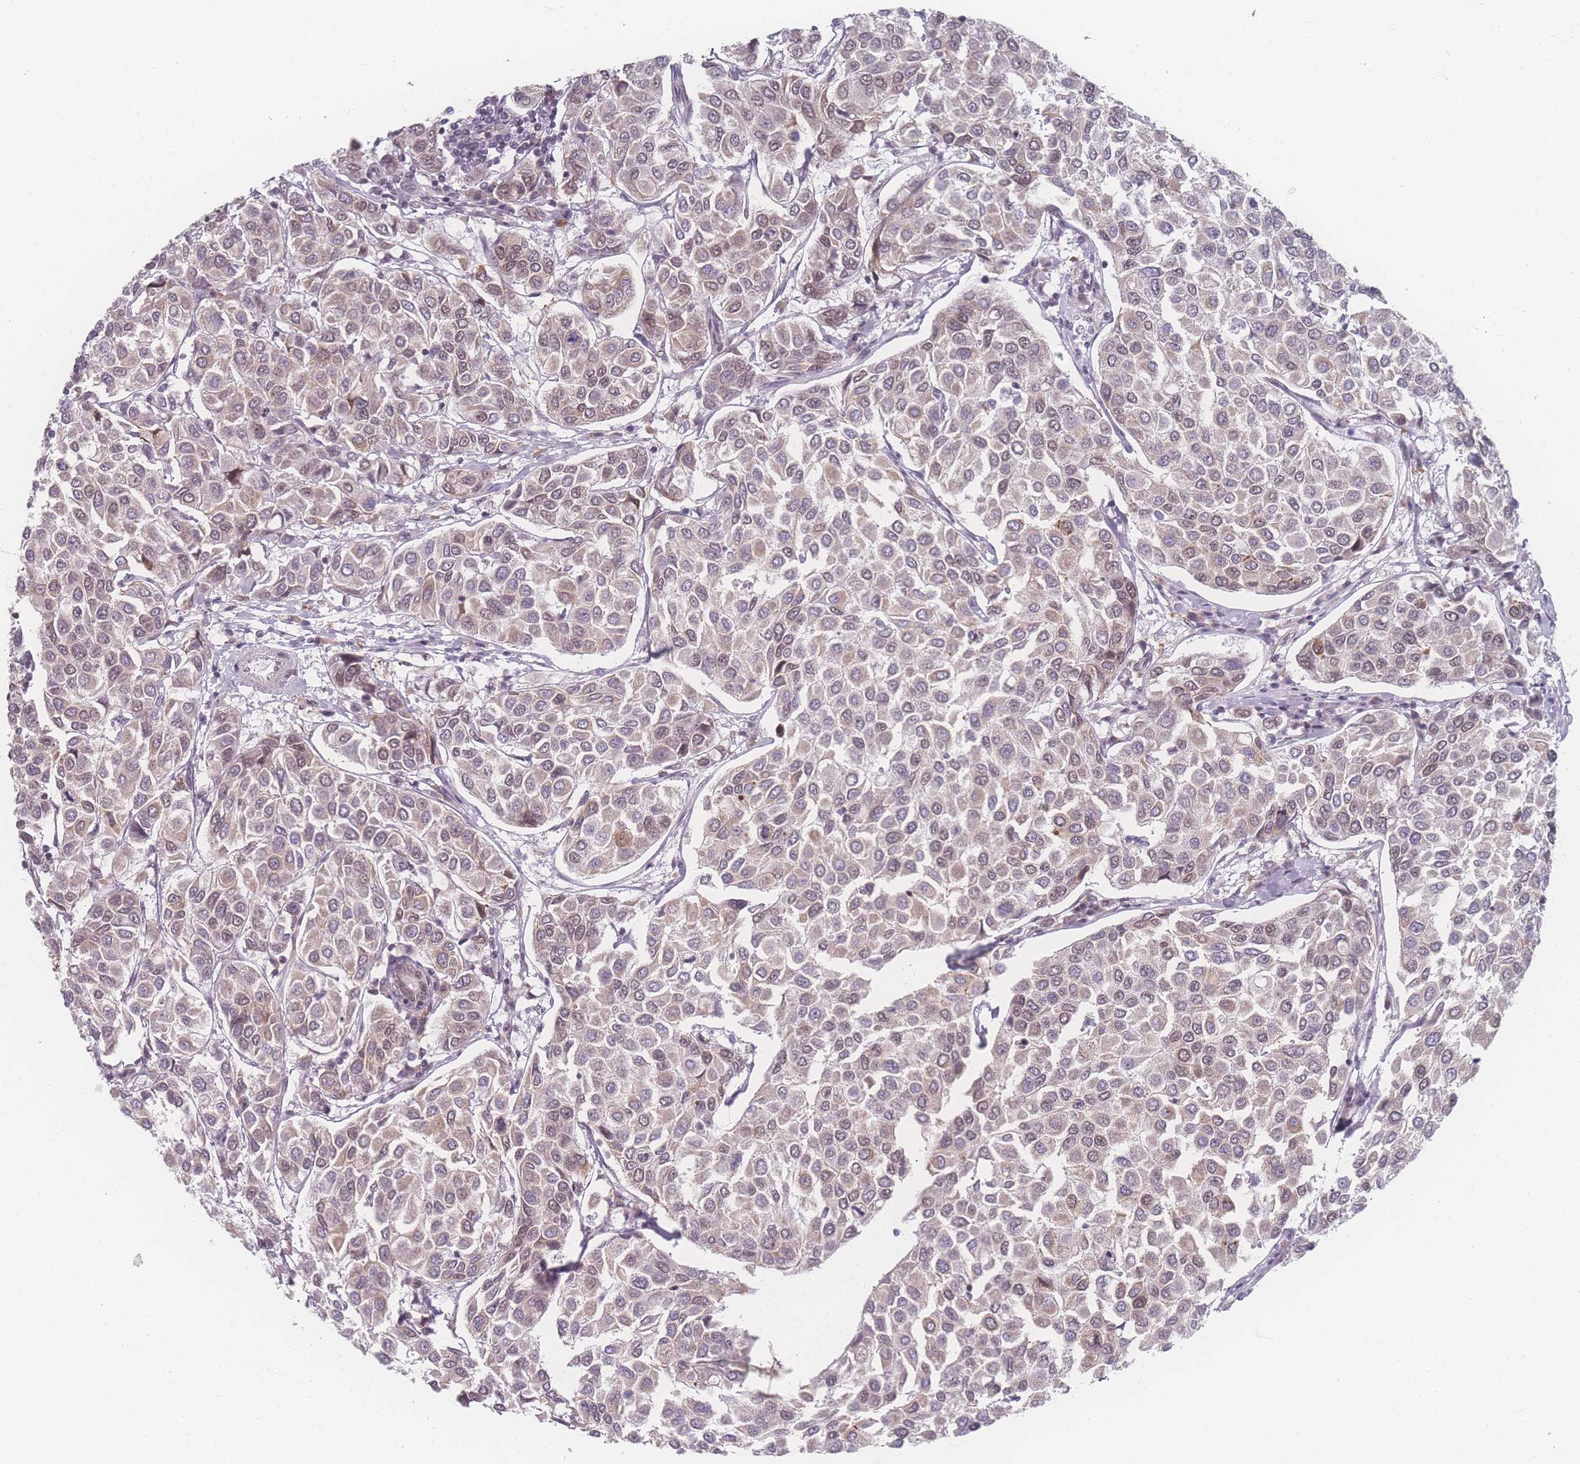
{"staining": {"intensity": "weak", "quantity": "<25%", "location": "cytoplasmic/membranous"}, "tissue": "breast cancer", "cell_type": "Tumor cells", "image_type": "cancer", "snomed": [{"axis": "morphology", "description": "Duct carcinoma"}, {"axis": "topography", "description": "Breast"}], "caption": "DAB immunohistochemical staining of human breast intraductal carcinoma reveals no significant expression in tumor cells.", "gene": "ZC3H13", "patient": {"sex": "female", "age": 55}}